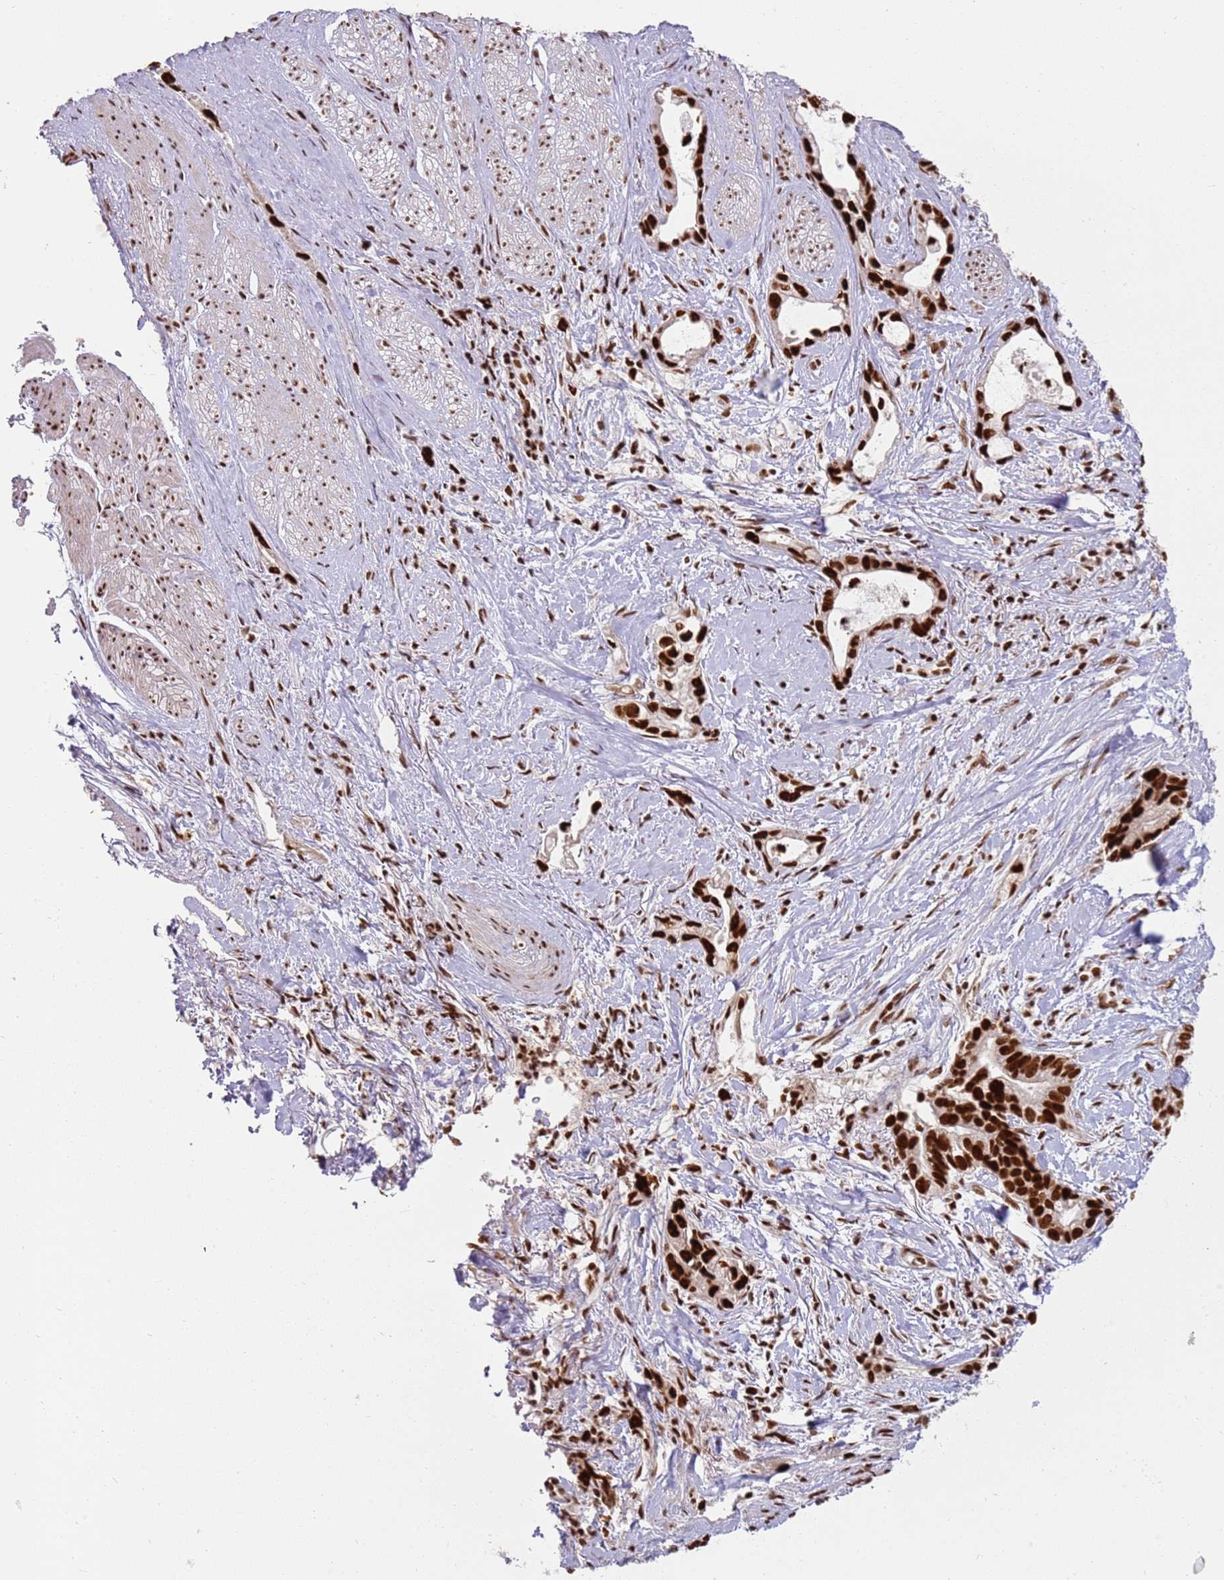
{"staining": {"intensity": "strong", "quantity": ">75%", "location": "nuclear"}, "tissue": "stomach cancer", "cell_type": "Tumor cells", "image_type": "cancer", "snomed": [{"axis": "morphology", "description": "Adenocarcinoma, NOS"}, {"axis": "topography", "description": "Stomach"}], "caption": "Adenocarcinoma (stomach) stained with immunohistochemistry (IHC) exhibits strong nuclear staining in about >75% of tumor cells.", "gene": "TENT4A", "patient": {"sex": "male", "age": 55}}